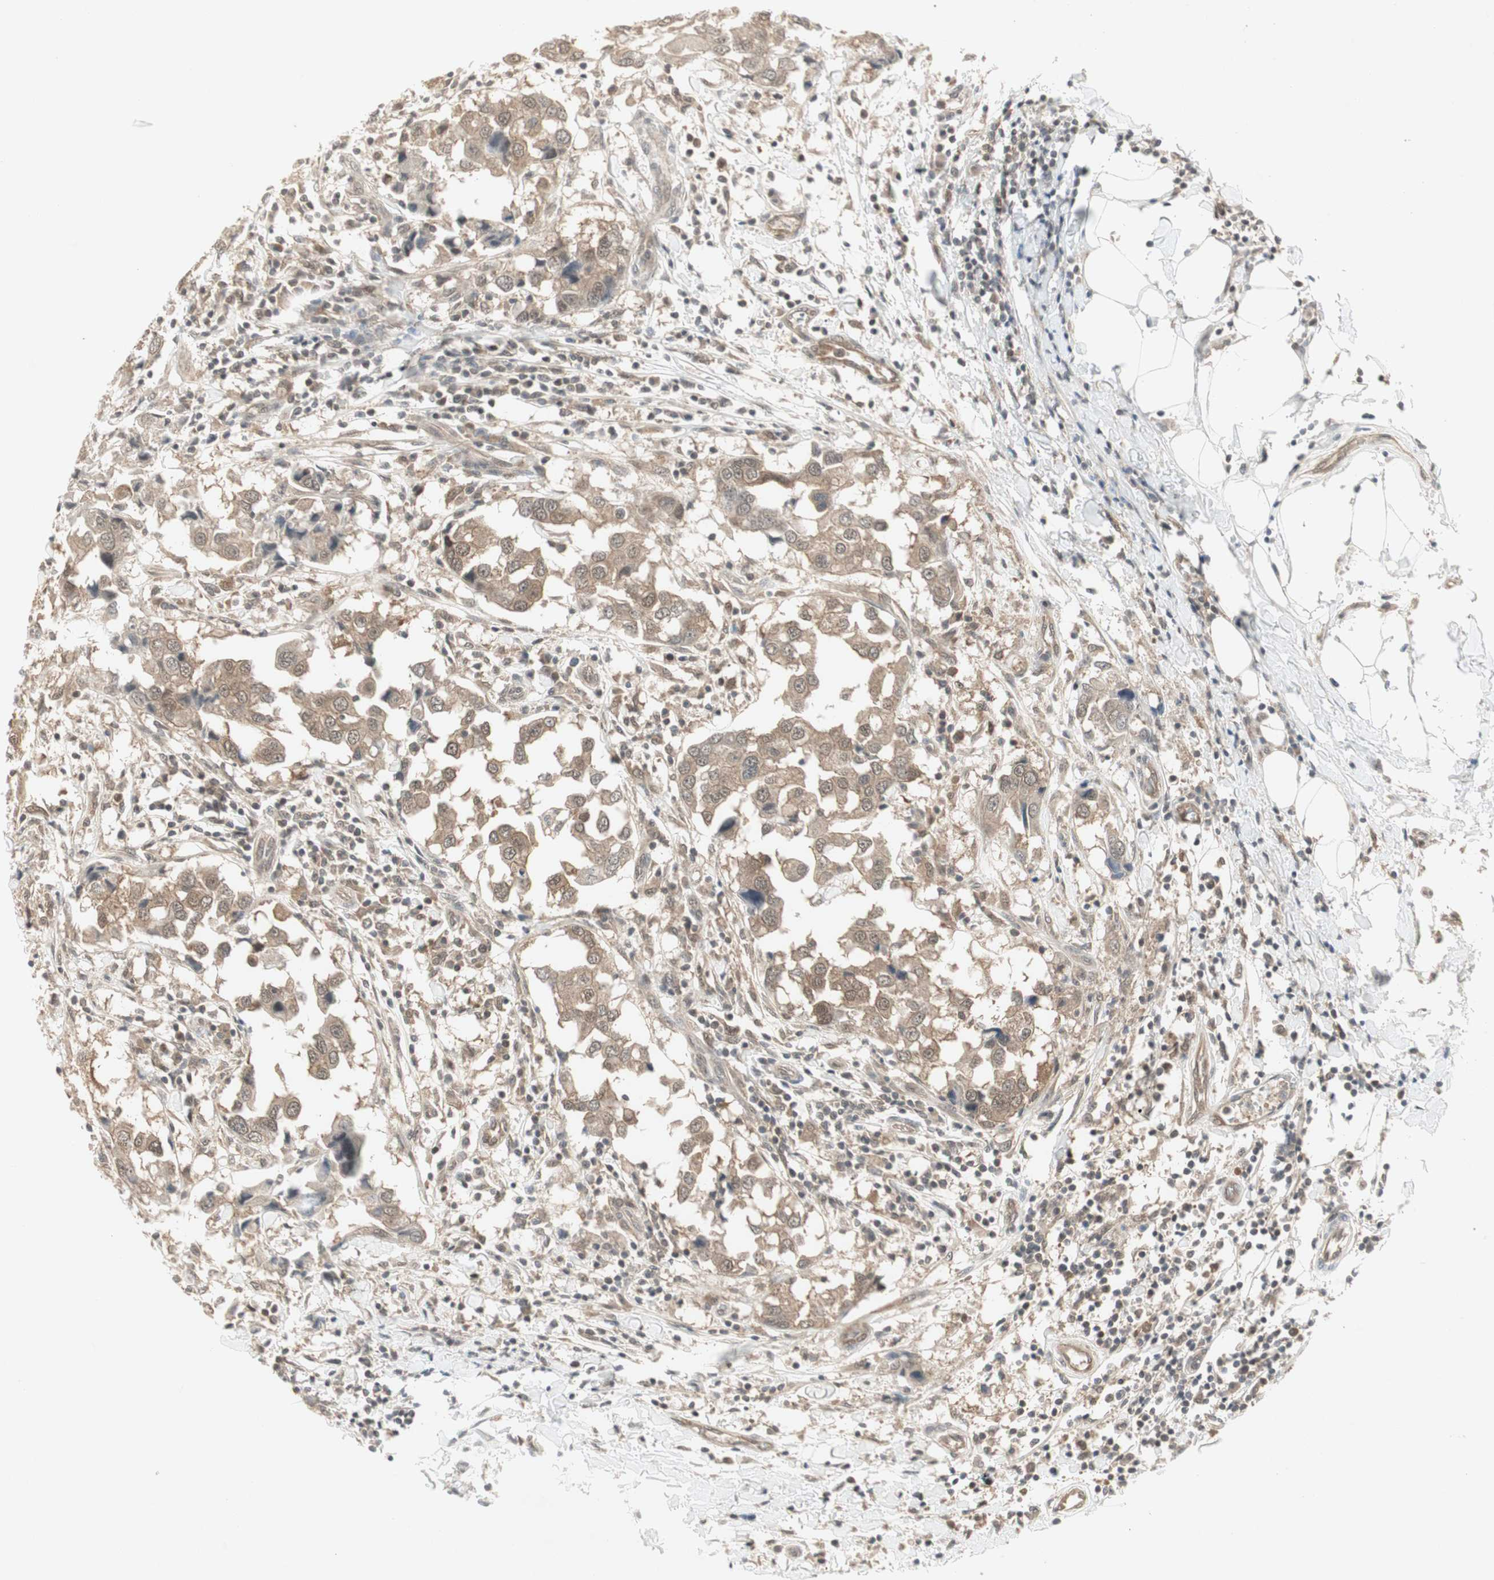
{"staining": {"intensity": "weak", "quantity": ">75%", "location": "cytoplasmic/membranous"}, "tissue": "breast cancer", "cell_type": "Tumor cells", "image_type": "cancer", "snomed": [{"axis": "morphology", "description": "Duct carcinoma"}, {"axis": "topography", "description": "Breast"}], "caption": "Brown immunohistochemical staining in breast cancer (invasive ductal carcinoma) demonstrates weak cytoplasmic/membranous staining in about >75% of tumor cells. Nuclei are stained in blue.", "gene": "PTPA", "patient": {"sex": "female", "age": 27}}